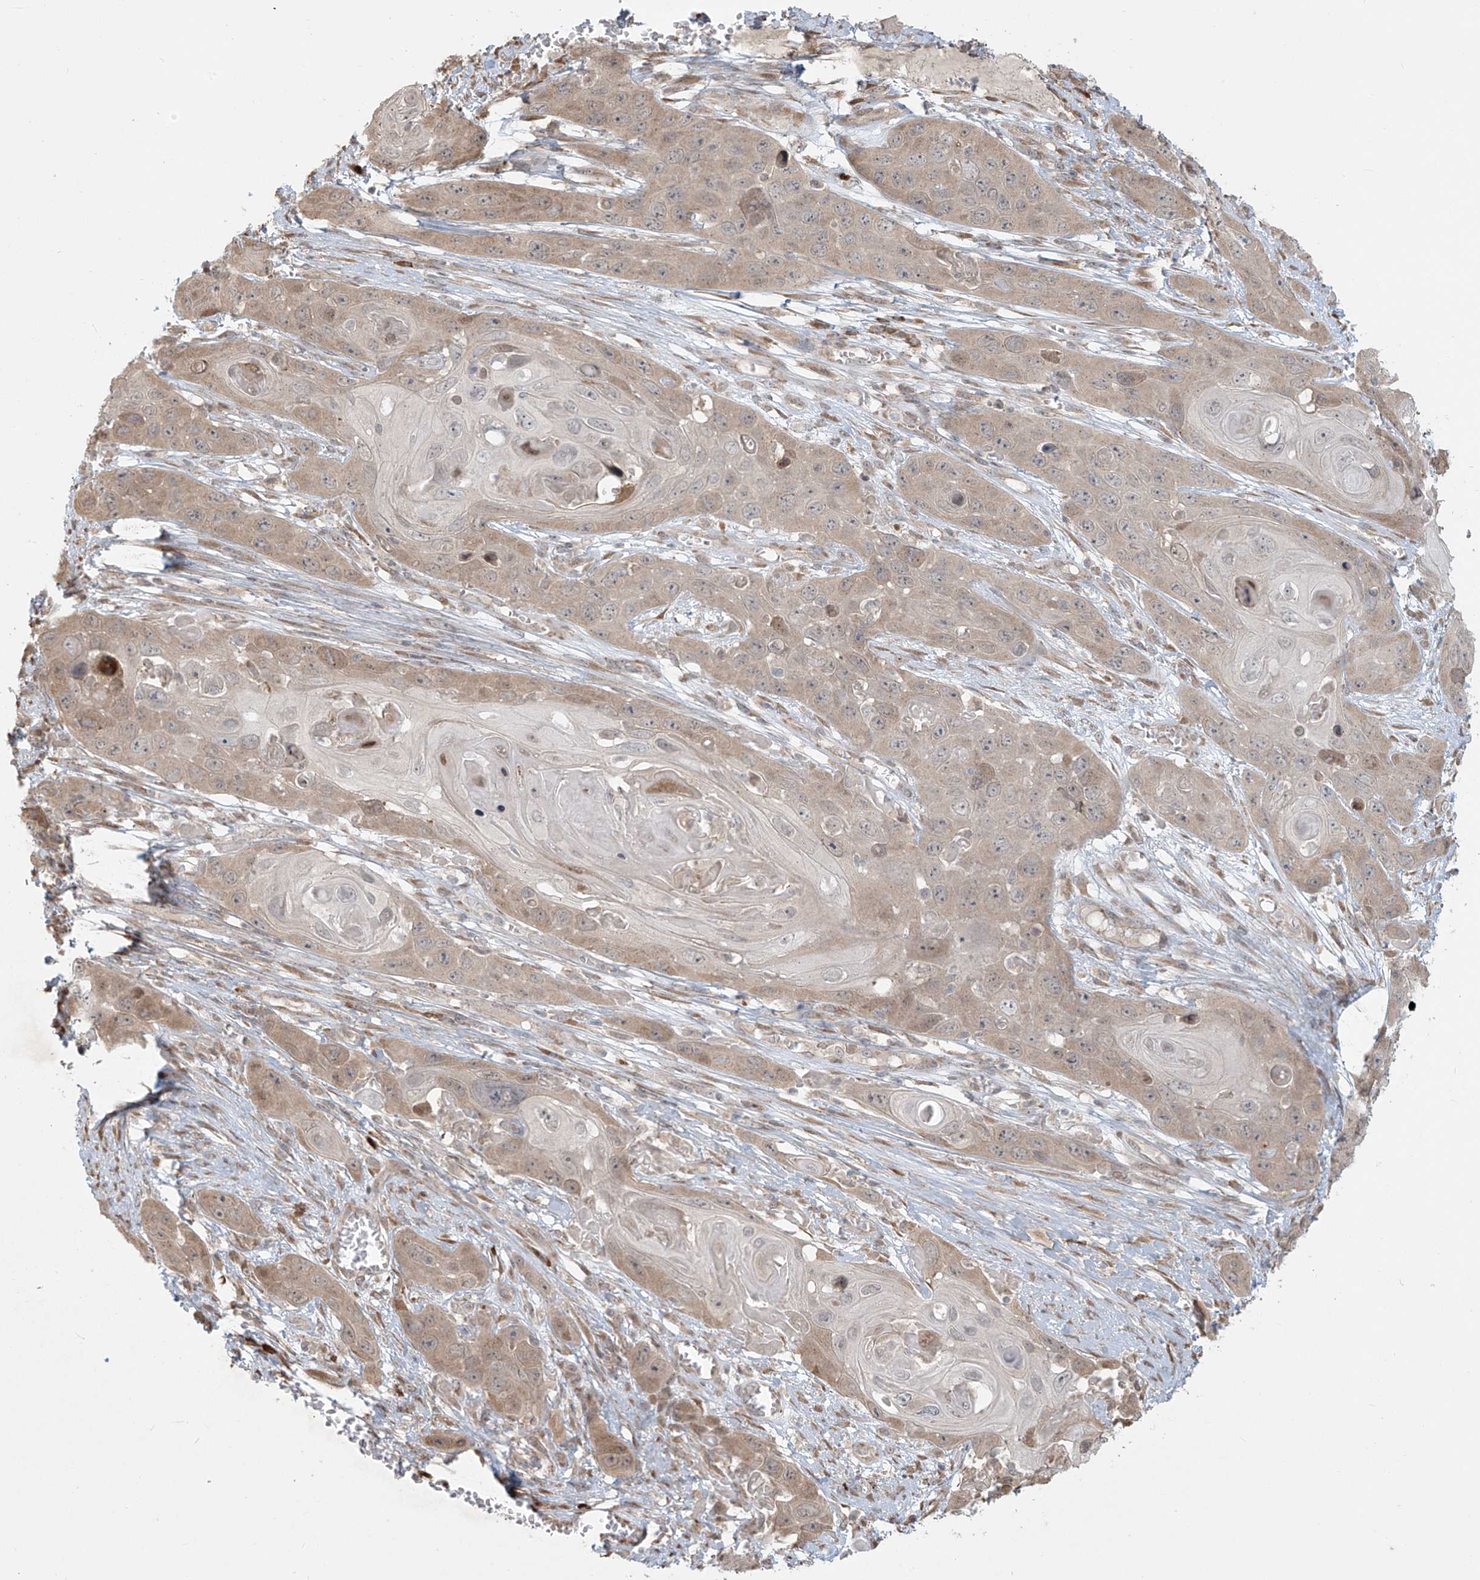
{"staining": {"intensity": "weak", "quantity": "25%-75%", "location": "cytoplasmic/membranous"}, "tissue": "skin cancer", "cell_type": "Tumor cells", "image_type": "cancer", "snomed": [{"axis": "morphology", "description": "Squamous cell carcinoma, NOS"}, {"axis": "topography", "description": "Skin"}], "caption": "Tumor cells reveal low levels of weak cytoplasmic/membranous expression in about 25%-75% of cells in human skin cancer.", "gene": "PLEKHM3", "patient": {"sex": "male", "age": 55}}